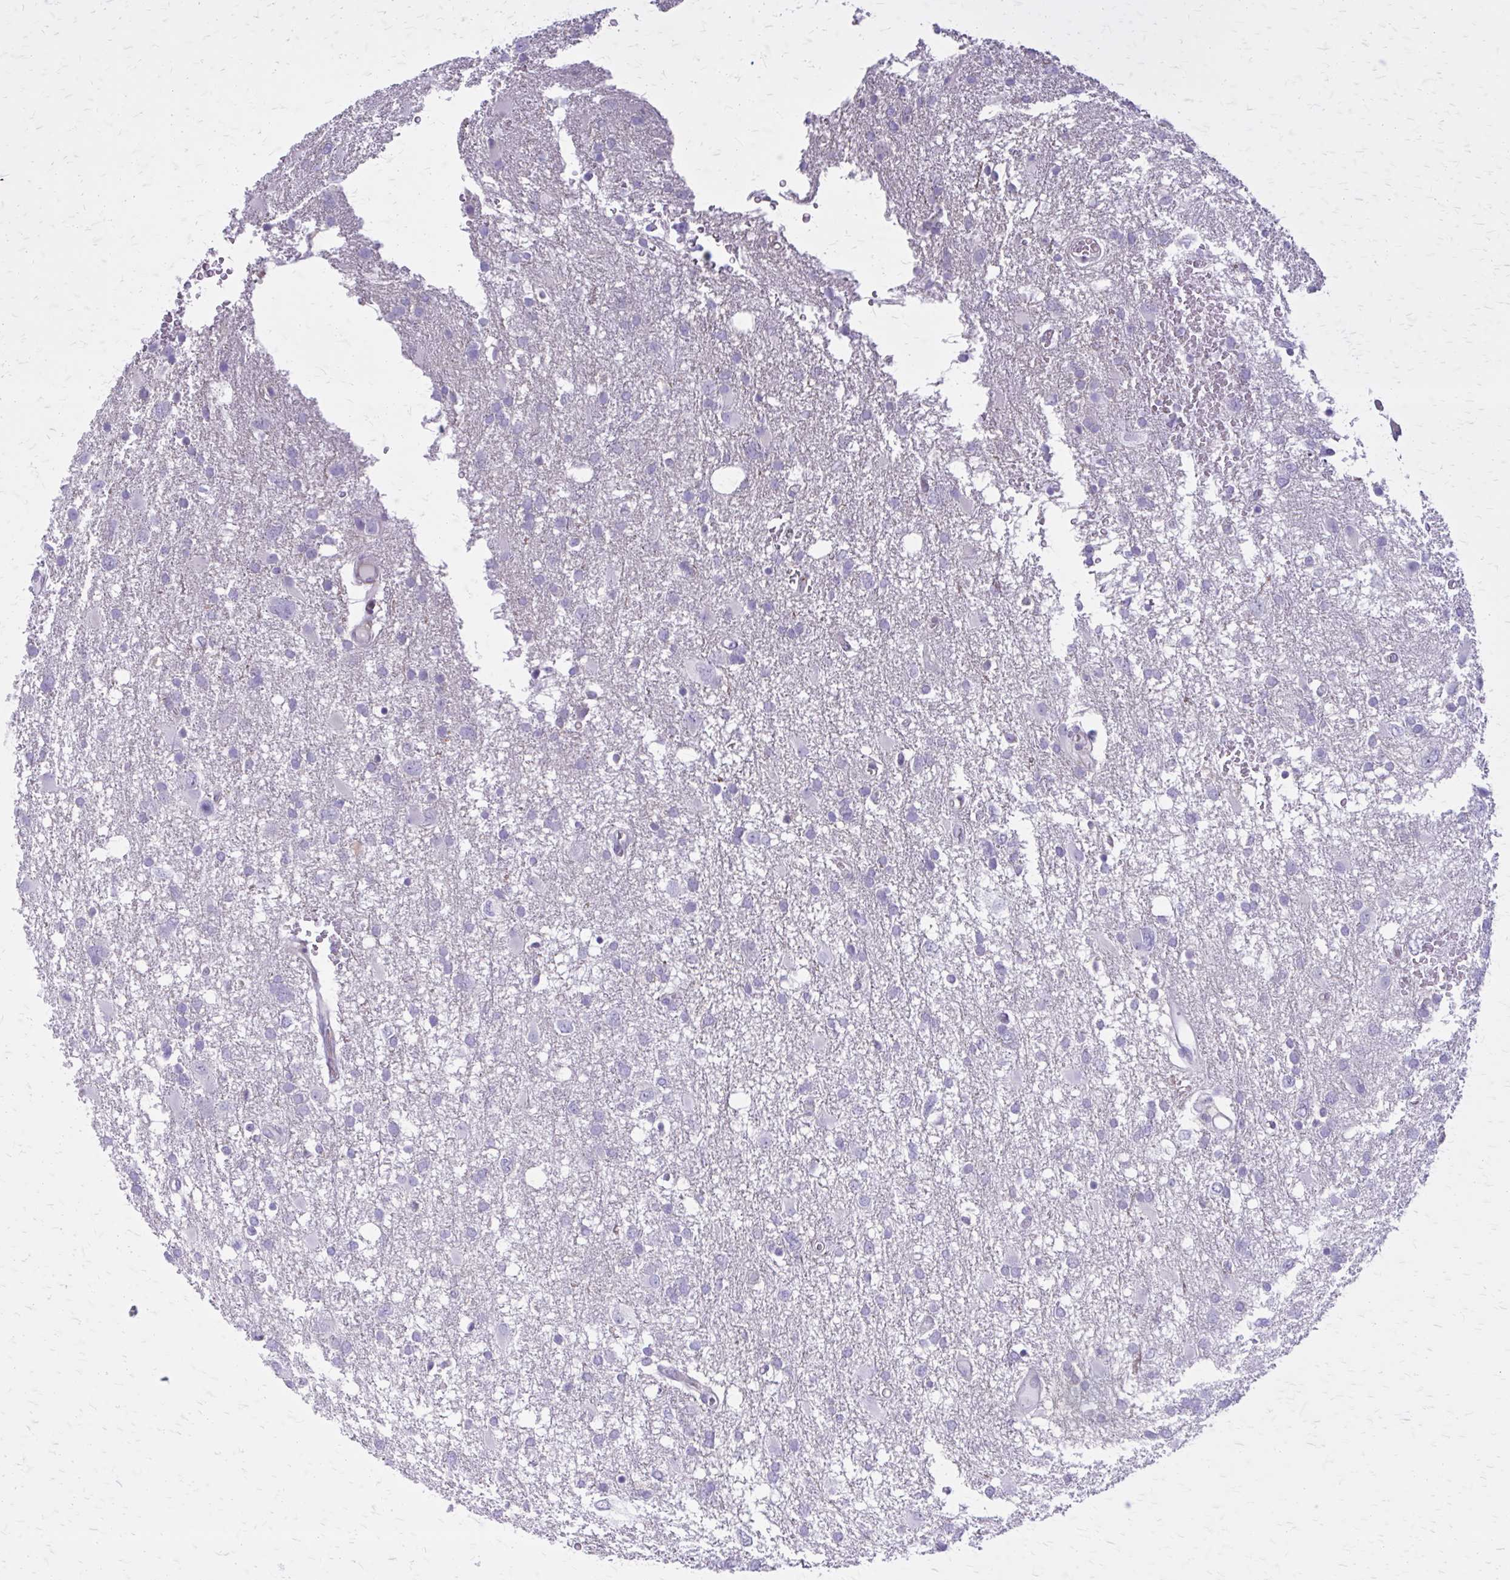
{"staining": {"intensity": "negative", "quantity": "none", "location": "none"}, "tissue": "glioma", "cell_type": "Tumor cells", "image_type": "cancer", "snomed": [{"axis": "morphology", "description": "Glioma, malignant, High grade"}, {"axis": "topography", "description": "Brain"}], "caption": "An image of human malignant glioma (high-grade) is negative for staining in tumor cells. Brightfield microscopy of IHC stained with DAB (brown) and hematoxylin (blue), captured at high magnification.", "gene": "PITPNM1", "patient": {"sex": "male", "age": 61}}